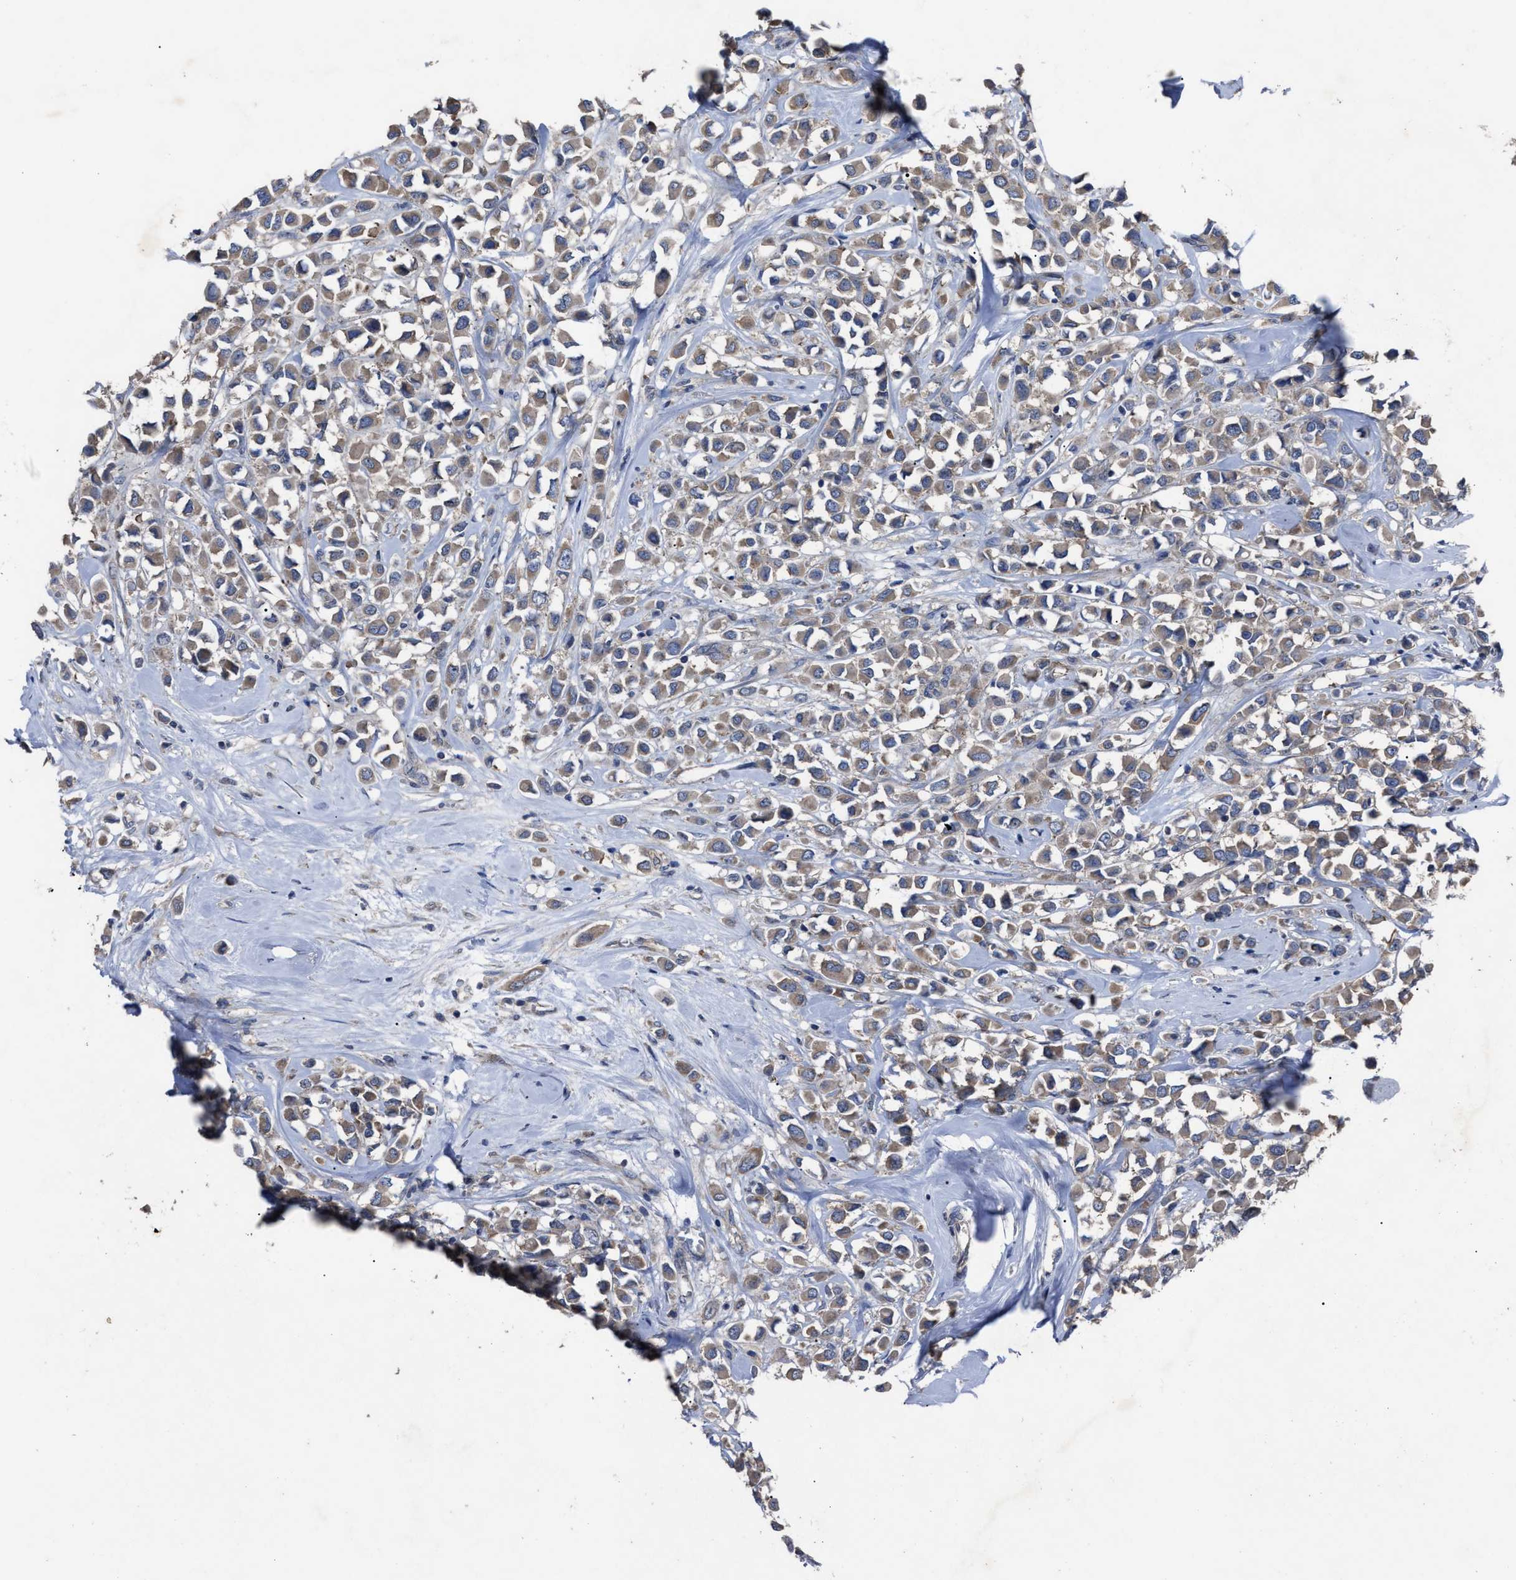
{"staining": {"intensity": "weak", "quantity": ">75%", "location": "cytoplasmic/membranous"}, "tissue": "breast cancer", "cell_type": "Tumor cells", "image_type": "cancer", "snomed": [{"axis": "morphology", "description": "Duct carcinoma"}, {"axis": "topography", "description": "Breast"}], "caption": "Breast invasive ductal carcinoma tissue displays weak cytoplasmic/membranous positivity in about >75% of tumor cells, visualized by immunohistochemistry.", "gene": "UPF1", "patient": {"sex": "female", "age": 61}}